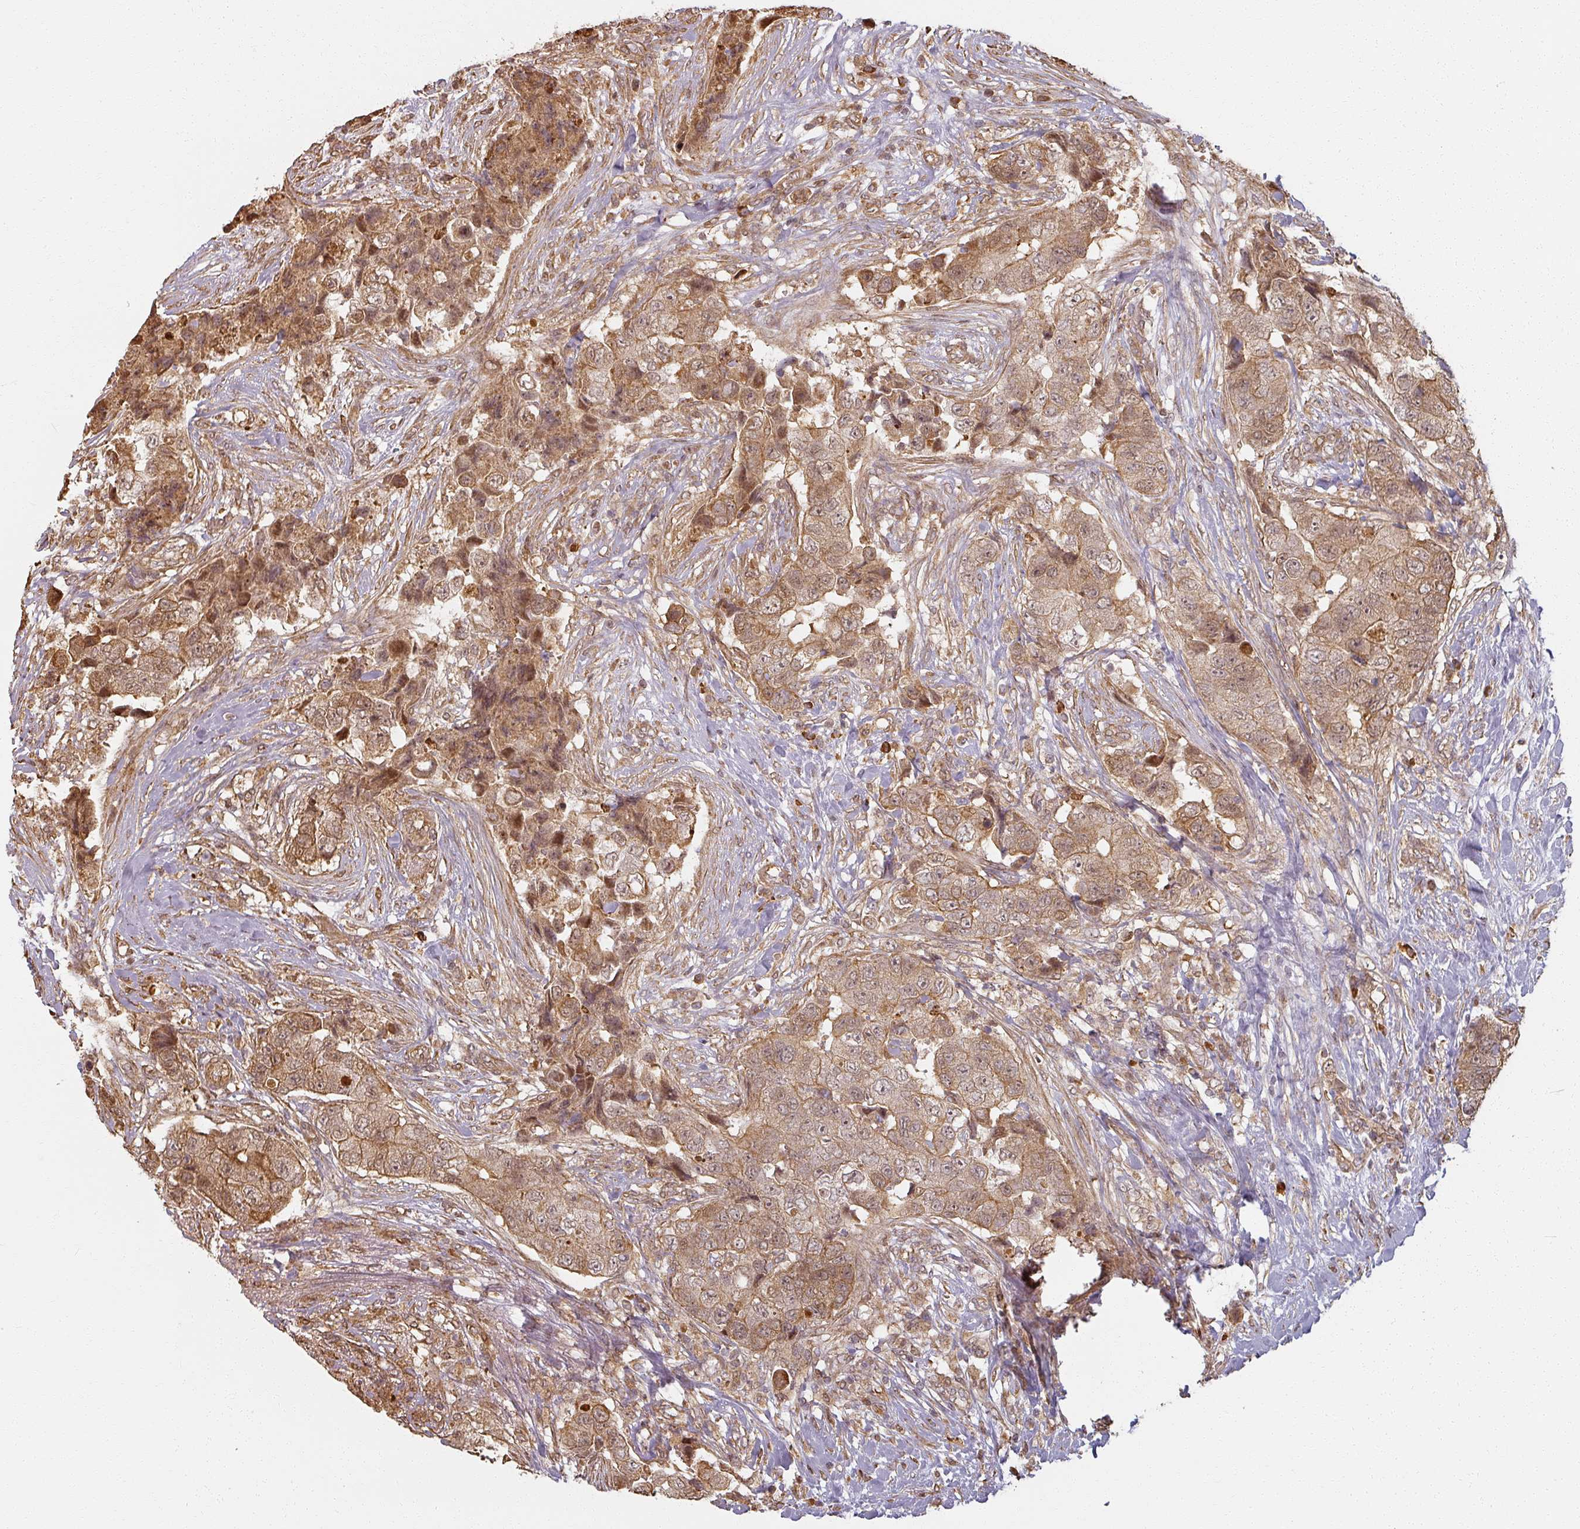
{"staining": {"intensity": "moderate", "quantity": ">75%", "location": "cytoplasmic/membranous,nuclear"}, "tissue": "breast cancer", "cell_type": "Tumor cells", "image_type": "cancer", "snomed": [{"axis": "morphology", "description": "Normal tissue, NOS"}, {"axis": "morphology", "description": "Duct carcinoma"}, {"axis": "topography", "description": "Breast"}], "caption": "Protein expression analysis of breast cancer (intraductal carcinoma) displays moderate cytoplasmic/membranous and nuclear expression in about >75% of tumor cells.", "gene": "MED19", "patient": {"sex": "female", "age": 62}}